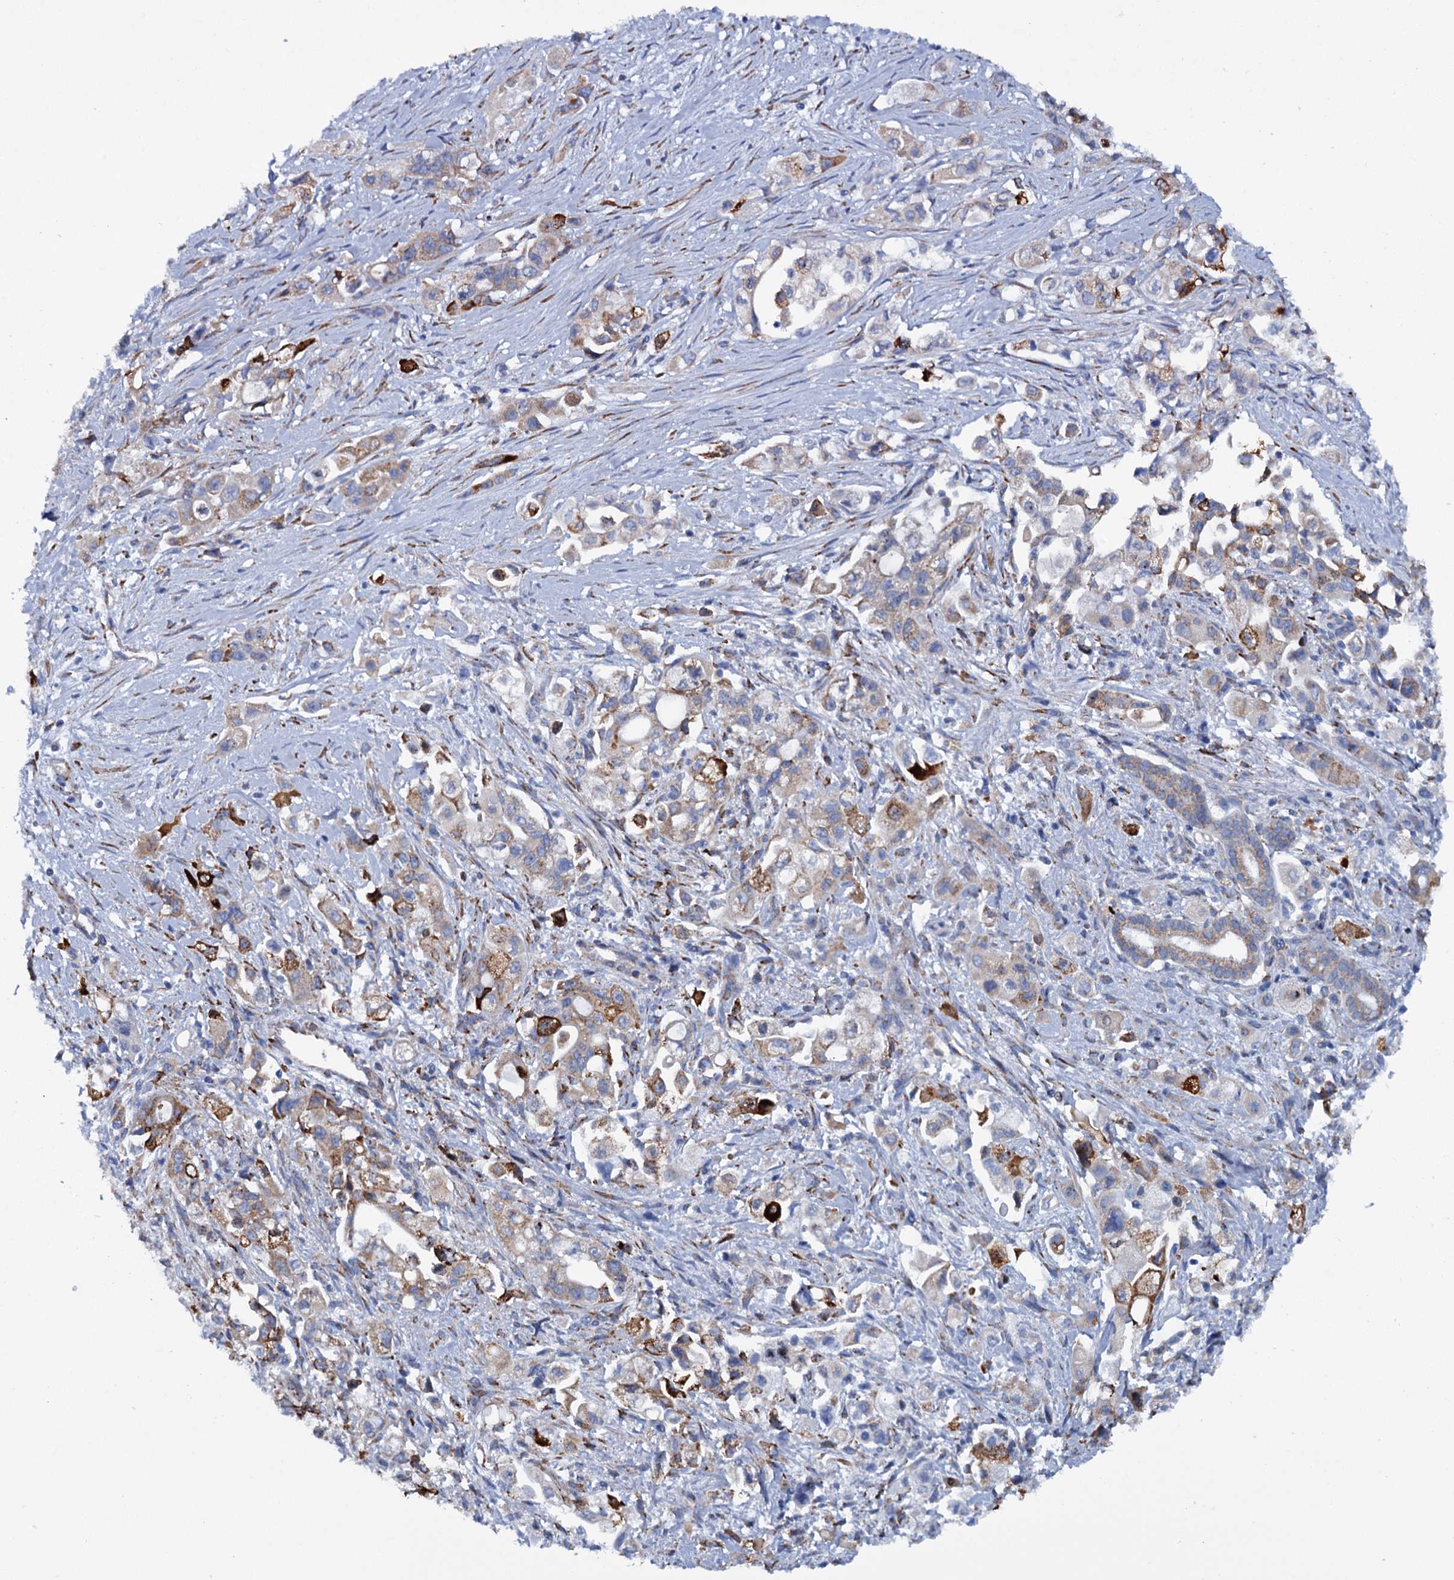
{"staining": {"intensity": "weak", "quantity": "25%-75%", "location": "cytoplasmic/membranous"}, "tissue": "pancreatic cancer", "cell_type": "Tumor cells", "image_type": "cancer", "snomed": [{"axis": "morphology", "description": "Adenocarcinoma, NOS"}, {"axis": "topography", "description": "Pancreas"}], "caption": "A high-resolution photomicrograph shows immunohistochemistry (IHC) staining of adenocarcinoma (pancreatic), which shows weak cytoplasmic/membranous positivity in about 25%-75% of tumor cells. (DAB = brown stain, brightfield microscopy at high magnification).", "gene": "SHE", "patient": {"sex": "female", "age": 66}}